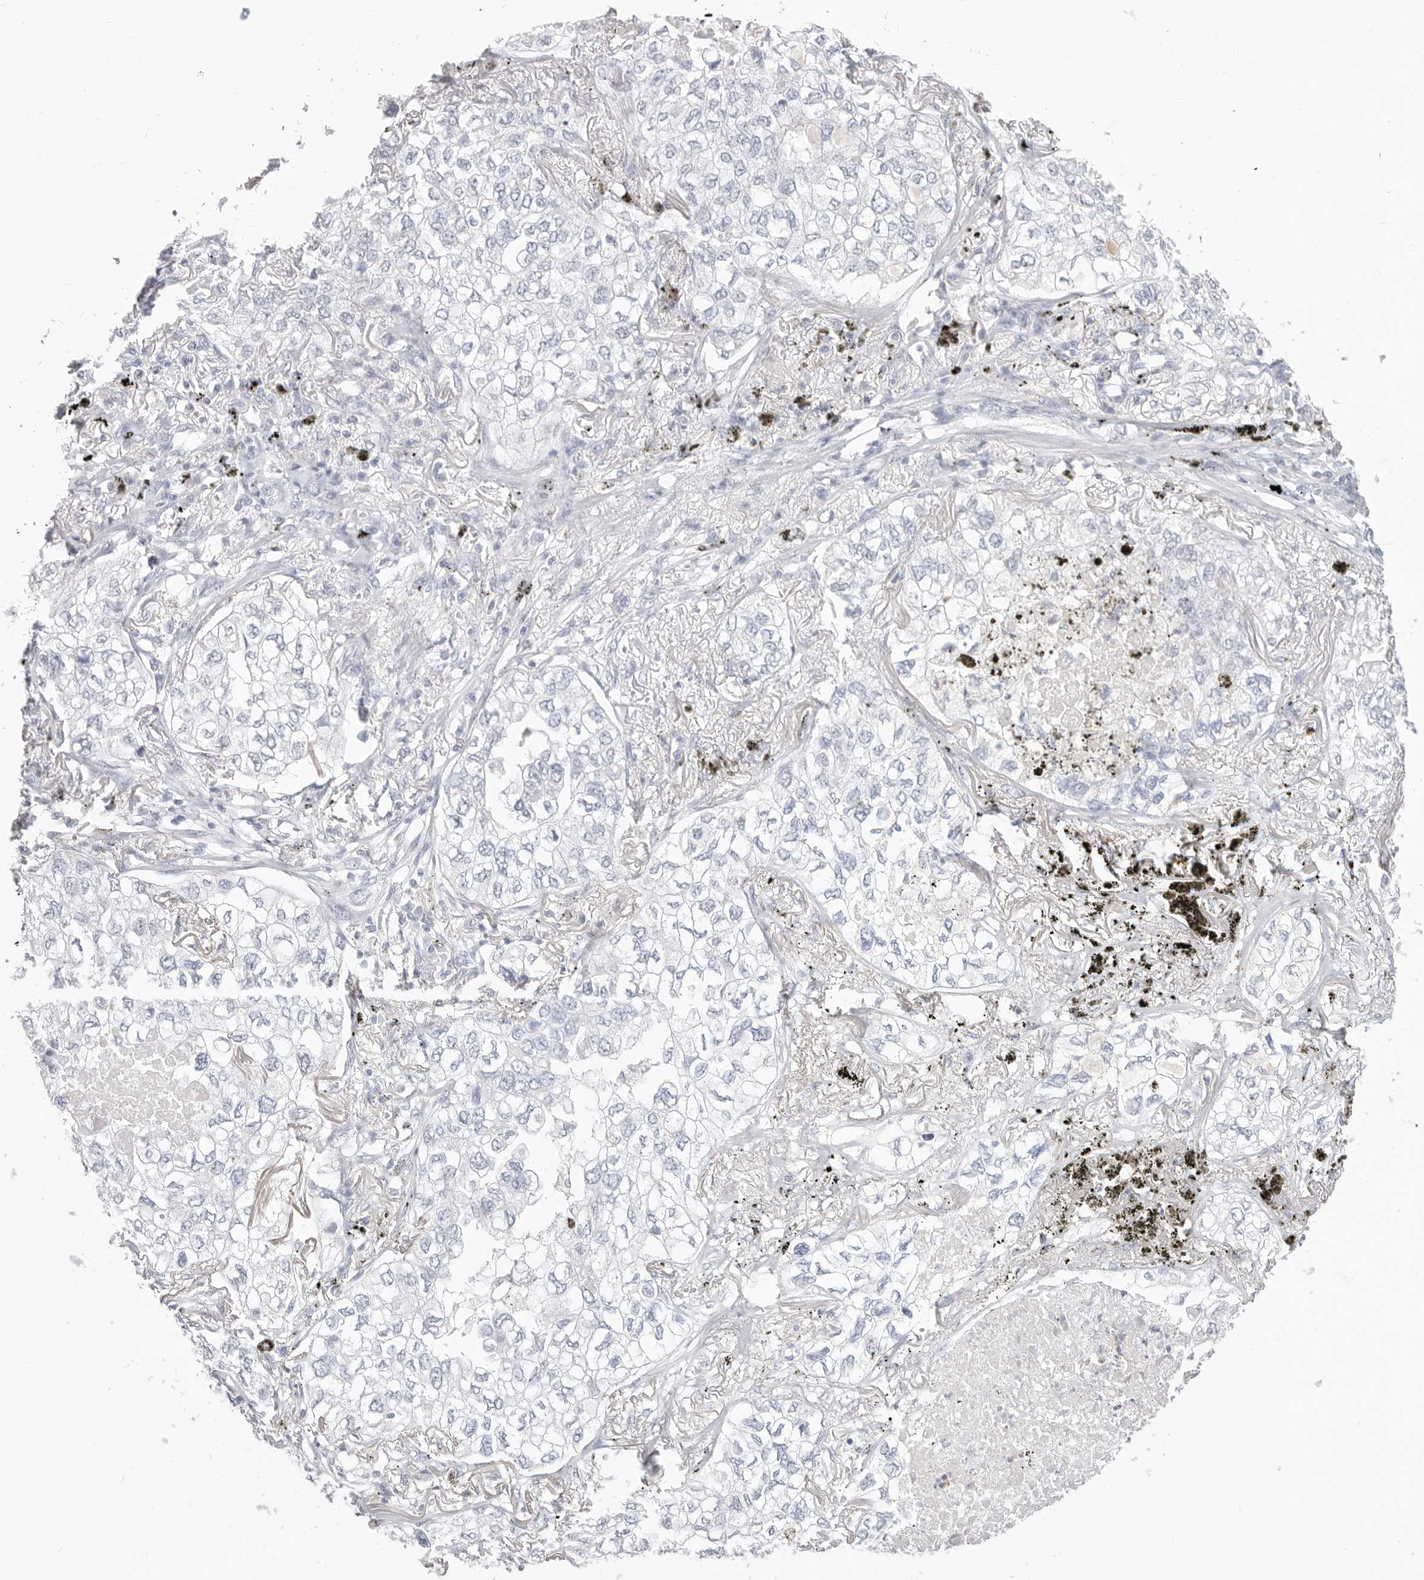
{"staining": {"intensity": "negative", "quantity": "none", "location": "none"}, "tissue": "lung cancer", "cell_type": "Tumor cells", "image_type": "cancer", "snomed": [{"axis": "morphology", "description": "Adenocarcinoma, NOS"}, {"axis": "topography", "description": "Lung"}], "caption": "IHC histopathology image of neoplastic tissue: human lung cancer stained with DAB (3,3'-diaminobenzidine) reveals no significant protein staining in tumor cells.", "gene": "ASCL1", "patient": {"sex": "male", "age": 65}}